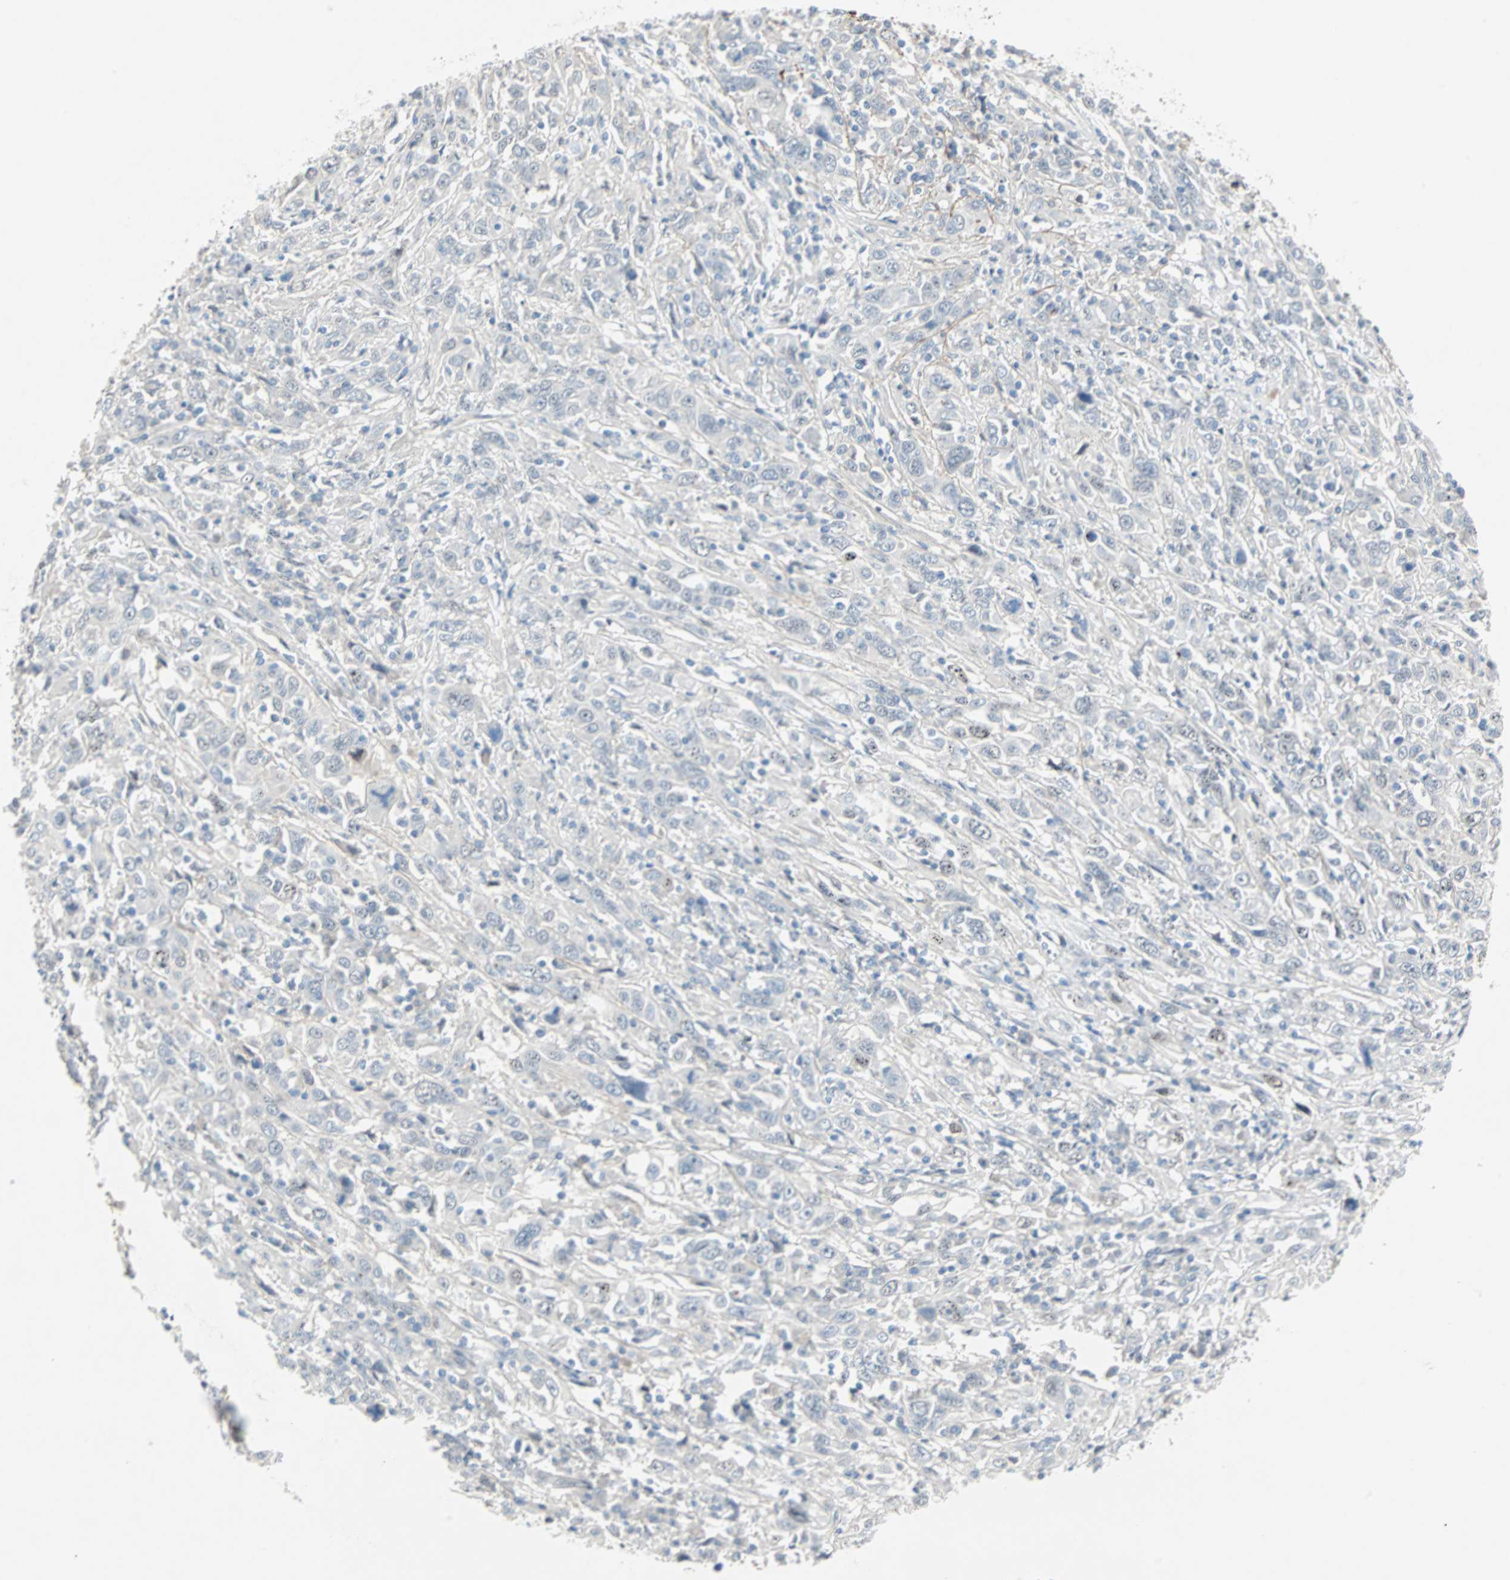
{"staining": {"intensity": "weak", "quantity": "<25%", "location": "nuclear"}, "tissue": "cervical cancer", "cell_type": "Tumor cells", "image_type": "cancer", "snomed": [{"axis": "morphology", "description": "Squamous cell carcinoma, NOS"}, {"axis": "topography", "description": "Cervix"}], "caption": "An immunohistochemistry micrograph of cervical squamous cell carcinoma is shown. There is no staining in tumor cells of cervical squamous cell carcinoma. (DAB (3,3'-diaminobenzidine) immunohistochemistry (IHC) with hematoxylin counter stain).", "gene": "CAND2", "patient": {"sex": "female", "age": 46}}